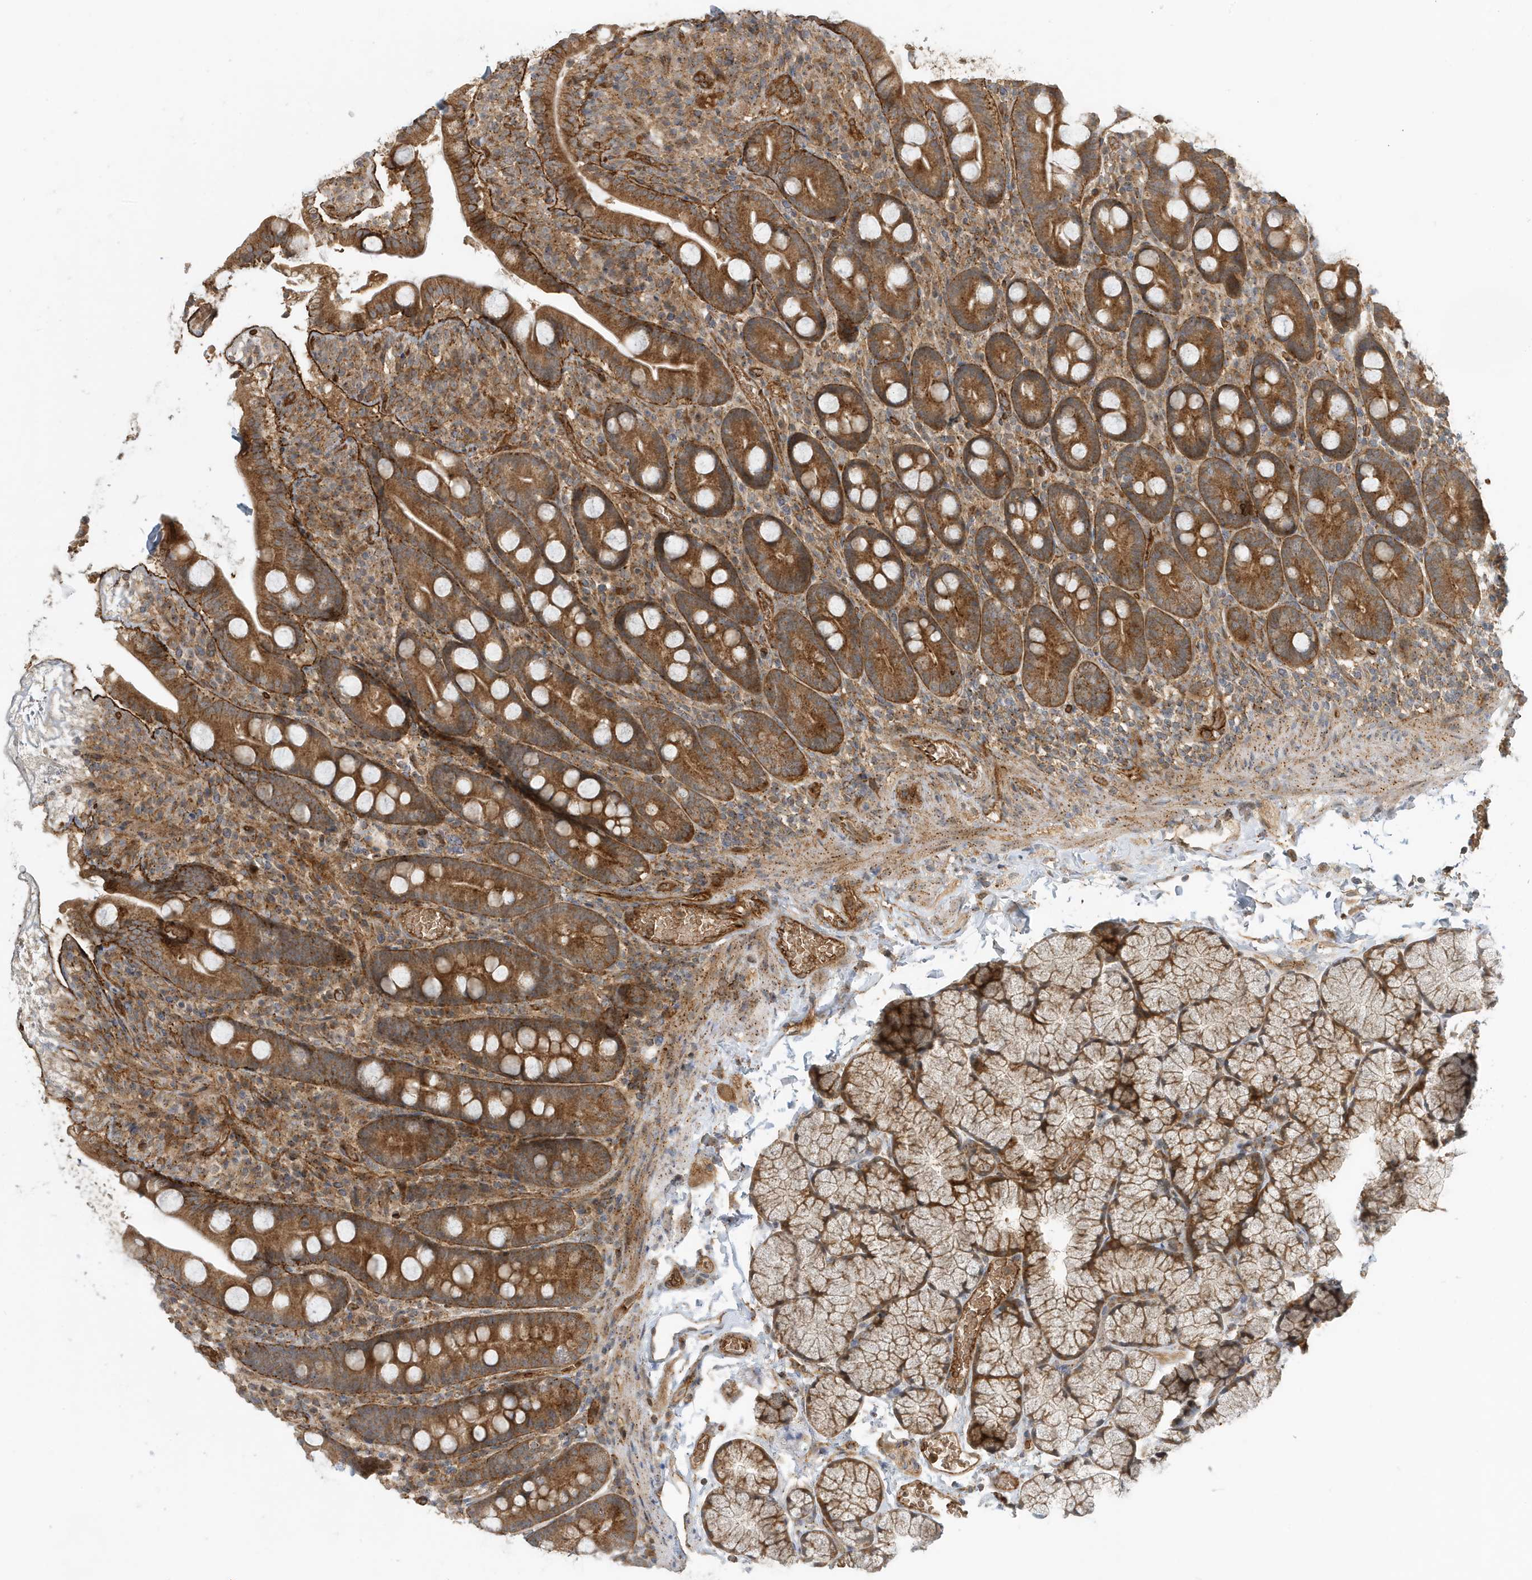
{"staining": {"intensity": "strong", "quantity": ">75%", "location": "cytoplasmic/membranous"}, "tissue": "duodenum", "cell_type": "Glandular cells", "image_type": "normal", "snomed": [{"axis": "morphology", "description": "Normal tissue, NOS"}, {"axis": "topography", "description": "Duodenum"}], "caption": "This image exhibits immunohistochemistry (IHC) staining of normal duodenum, with high strong cytoplasmic/membranous staining in about >75% of glandular cells.", "gene": "FYCO1", "patient": {"sex": "male", "age": 35}}